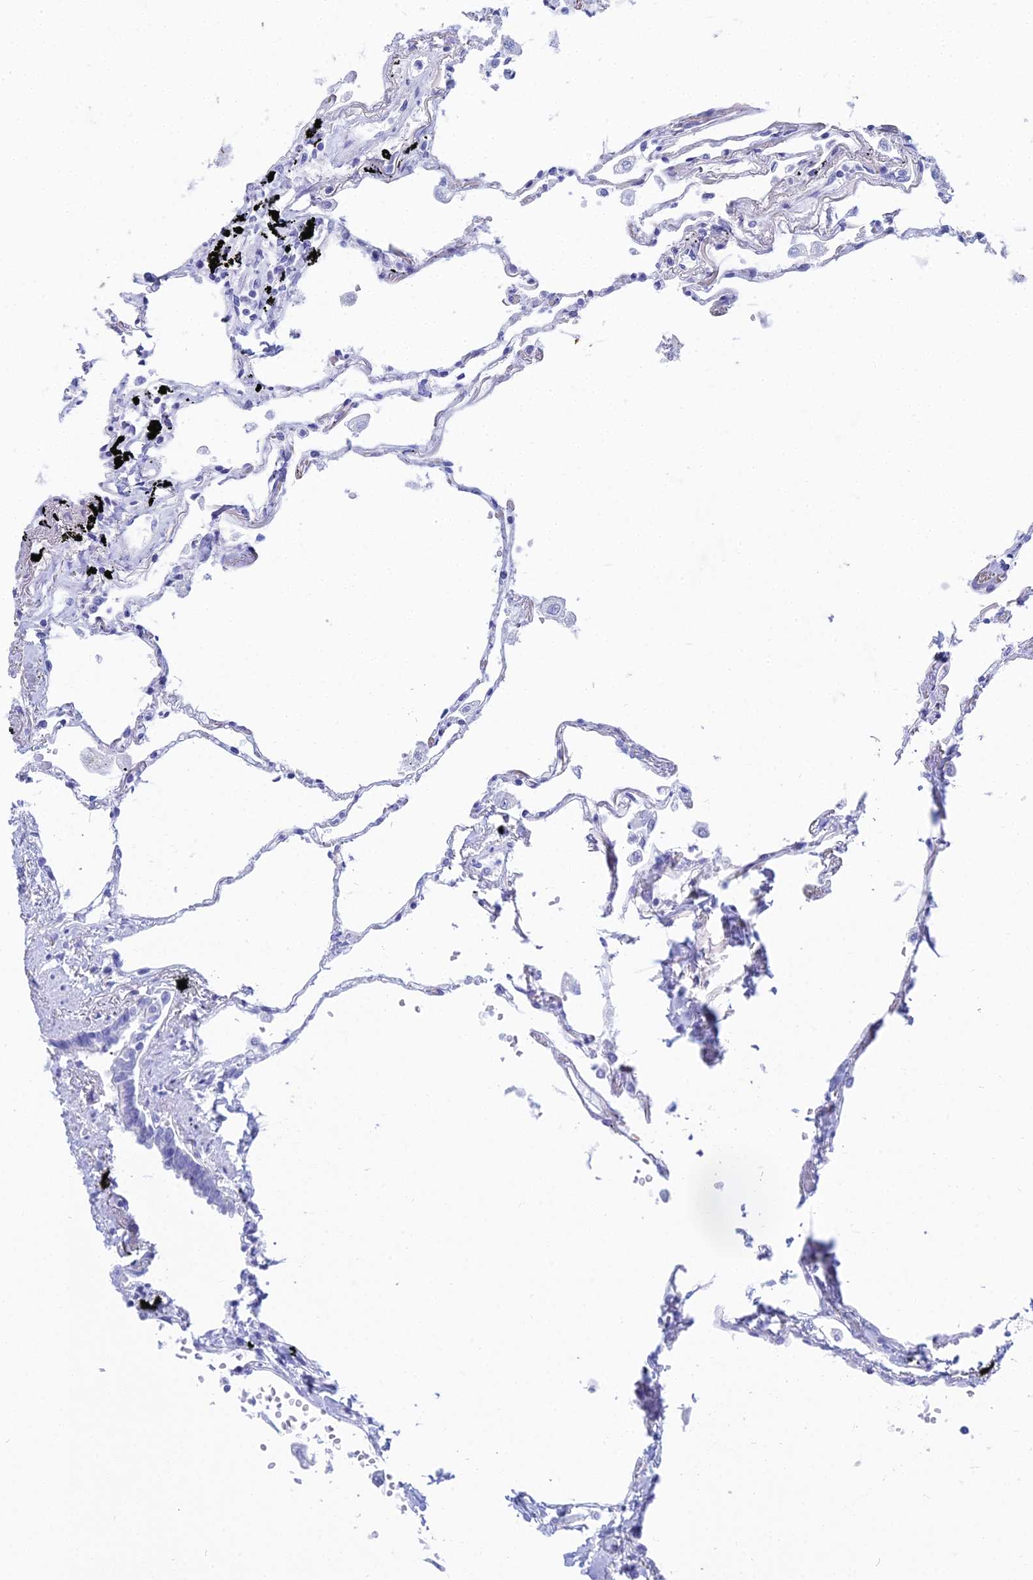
{"staining": {"intensity": "negative", "quantity": "none", "location": "none"}, "tissue": "lung", "cell_type": "Alveolar cells", "image_type": "normal", "snomed": [{"axis": "morphology", "description": "Normal tissue, NOS"}, {"axis": "topography", "description": "Lung"}], "caption": "Immunohistochemistry of benign lung demonstrates no expression in alveolar cells.", "gene": "MCM2", "patient": {"sex": "female", "age": 67}}